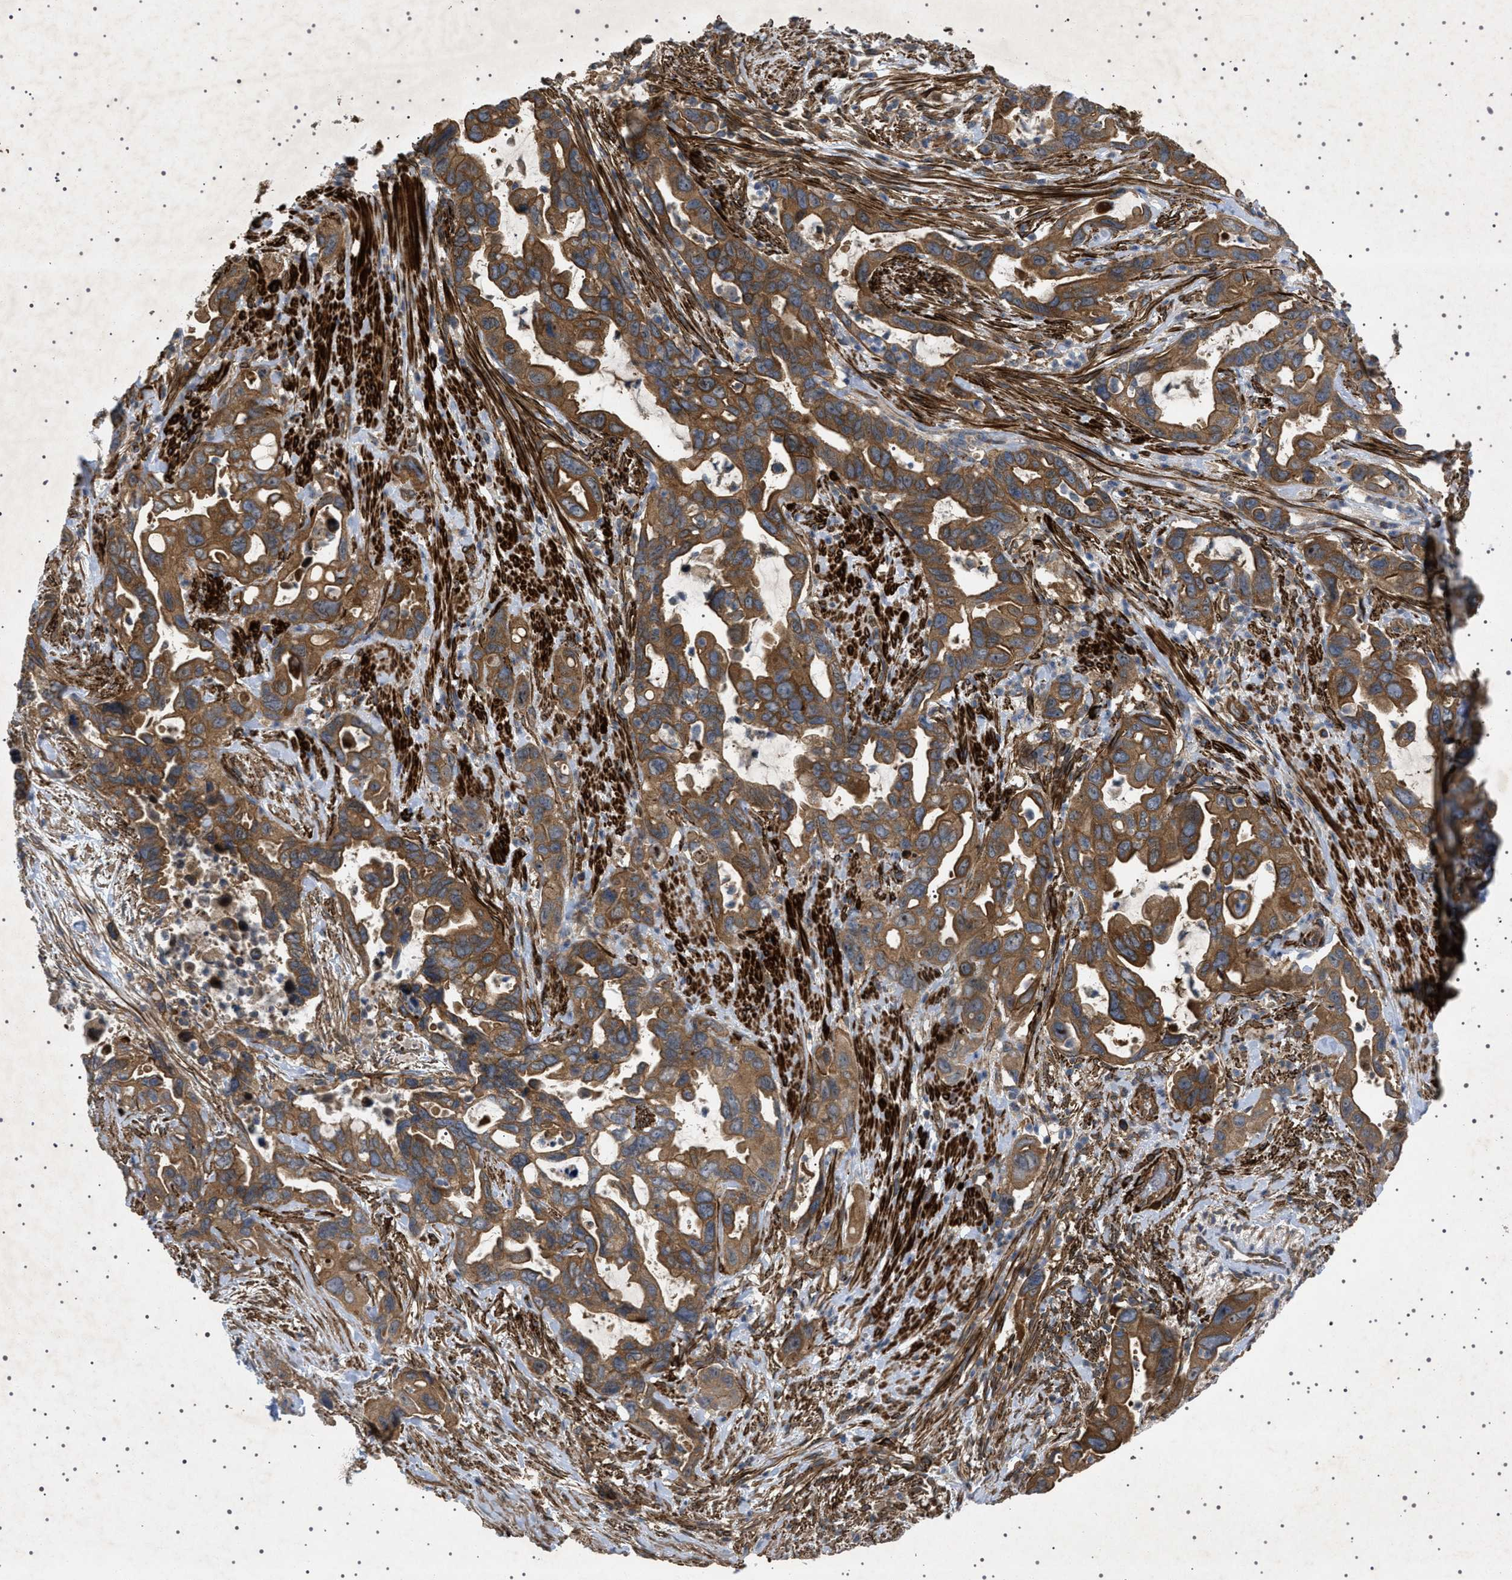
{"staining": {"intensity": "moderate", "quantity": ">75%", "location": "cytoplasmic/membranous"}, "tissue": "pancreatic cancer", "cell_type": "Tumor cells", "image_type": "cancer", "snomed": [{"axis": "morphology", "description": "Adenocarcinoma, NOS"}, {"axis": "topography", "description": "Pancreas"}], "caption": "Protein analysis of pancreatic cancer (adenocarcinoma) tissue demonstrates moderate cytoplasmic/membranous expression in approximately >75% of tumor cells.", "gene": "CCDC186", "patient": {"sex": "female", "age": 70}}